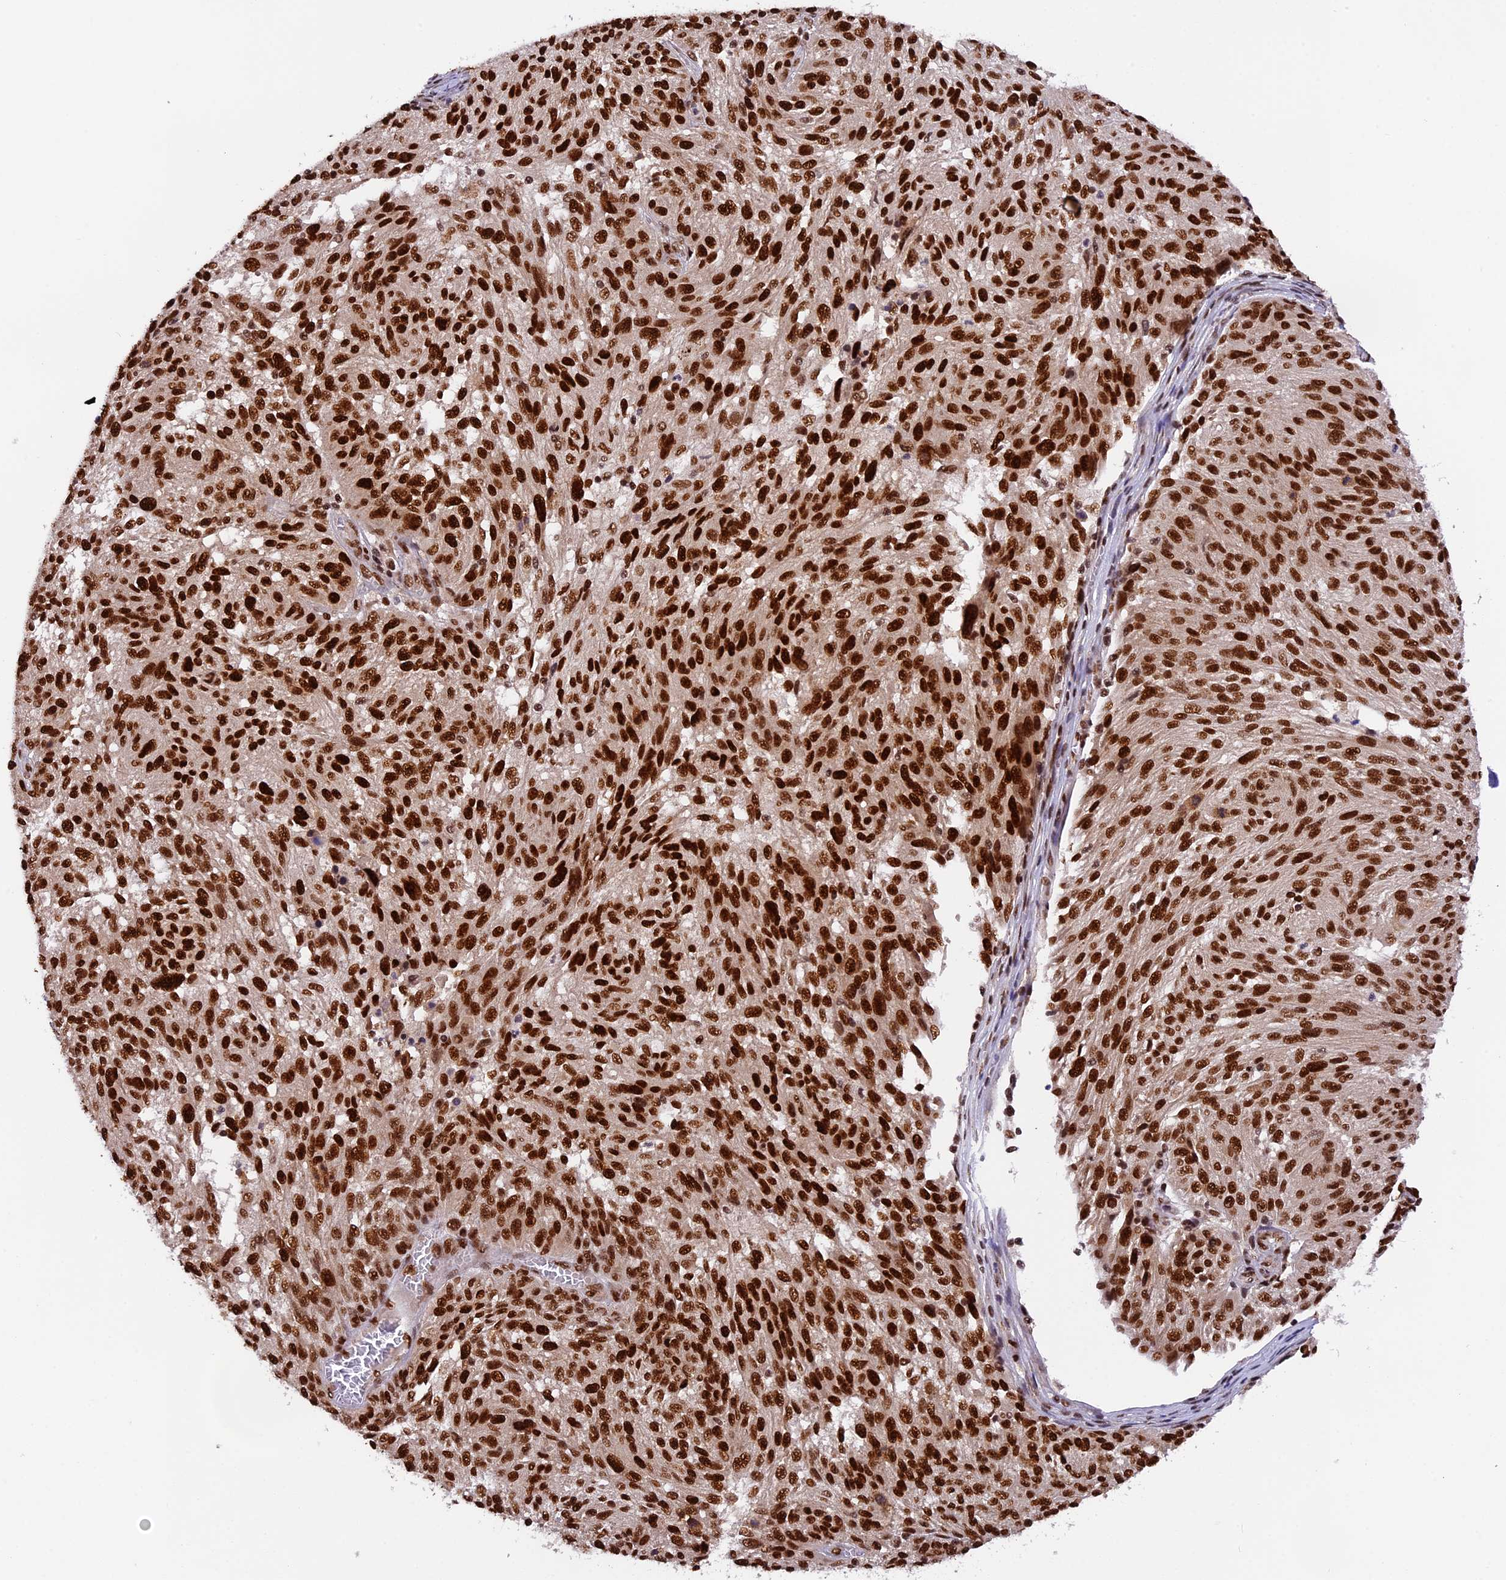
{"staining": {"intensity": "strong", "quantity": ">75%", "location": "nuclear"}, "tissue": "melanoma", "cell_type": "Tumor cells", "image_type": "cancer", "snomed": [{"axis": "morphology", "description": "Malignant melanoma, NOS"}, {"axis": "topography", "description": "Skin"}], "caption": "Strong nuclear protein staining is identified in approximately >75% of tumor cells in melanoma. Using DAB (3,3'-diaminobenzidine) (brown) and hematoxylin (blue) stains, captured at high magnification using brightfield microscopy.", "gene": "RAMAC", "patient": {"sex": "male", "age": 53}}